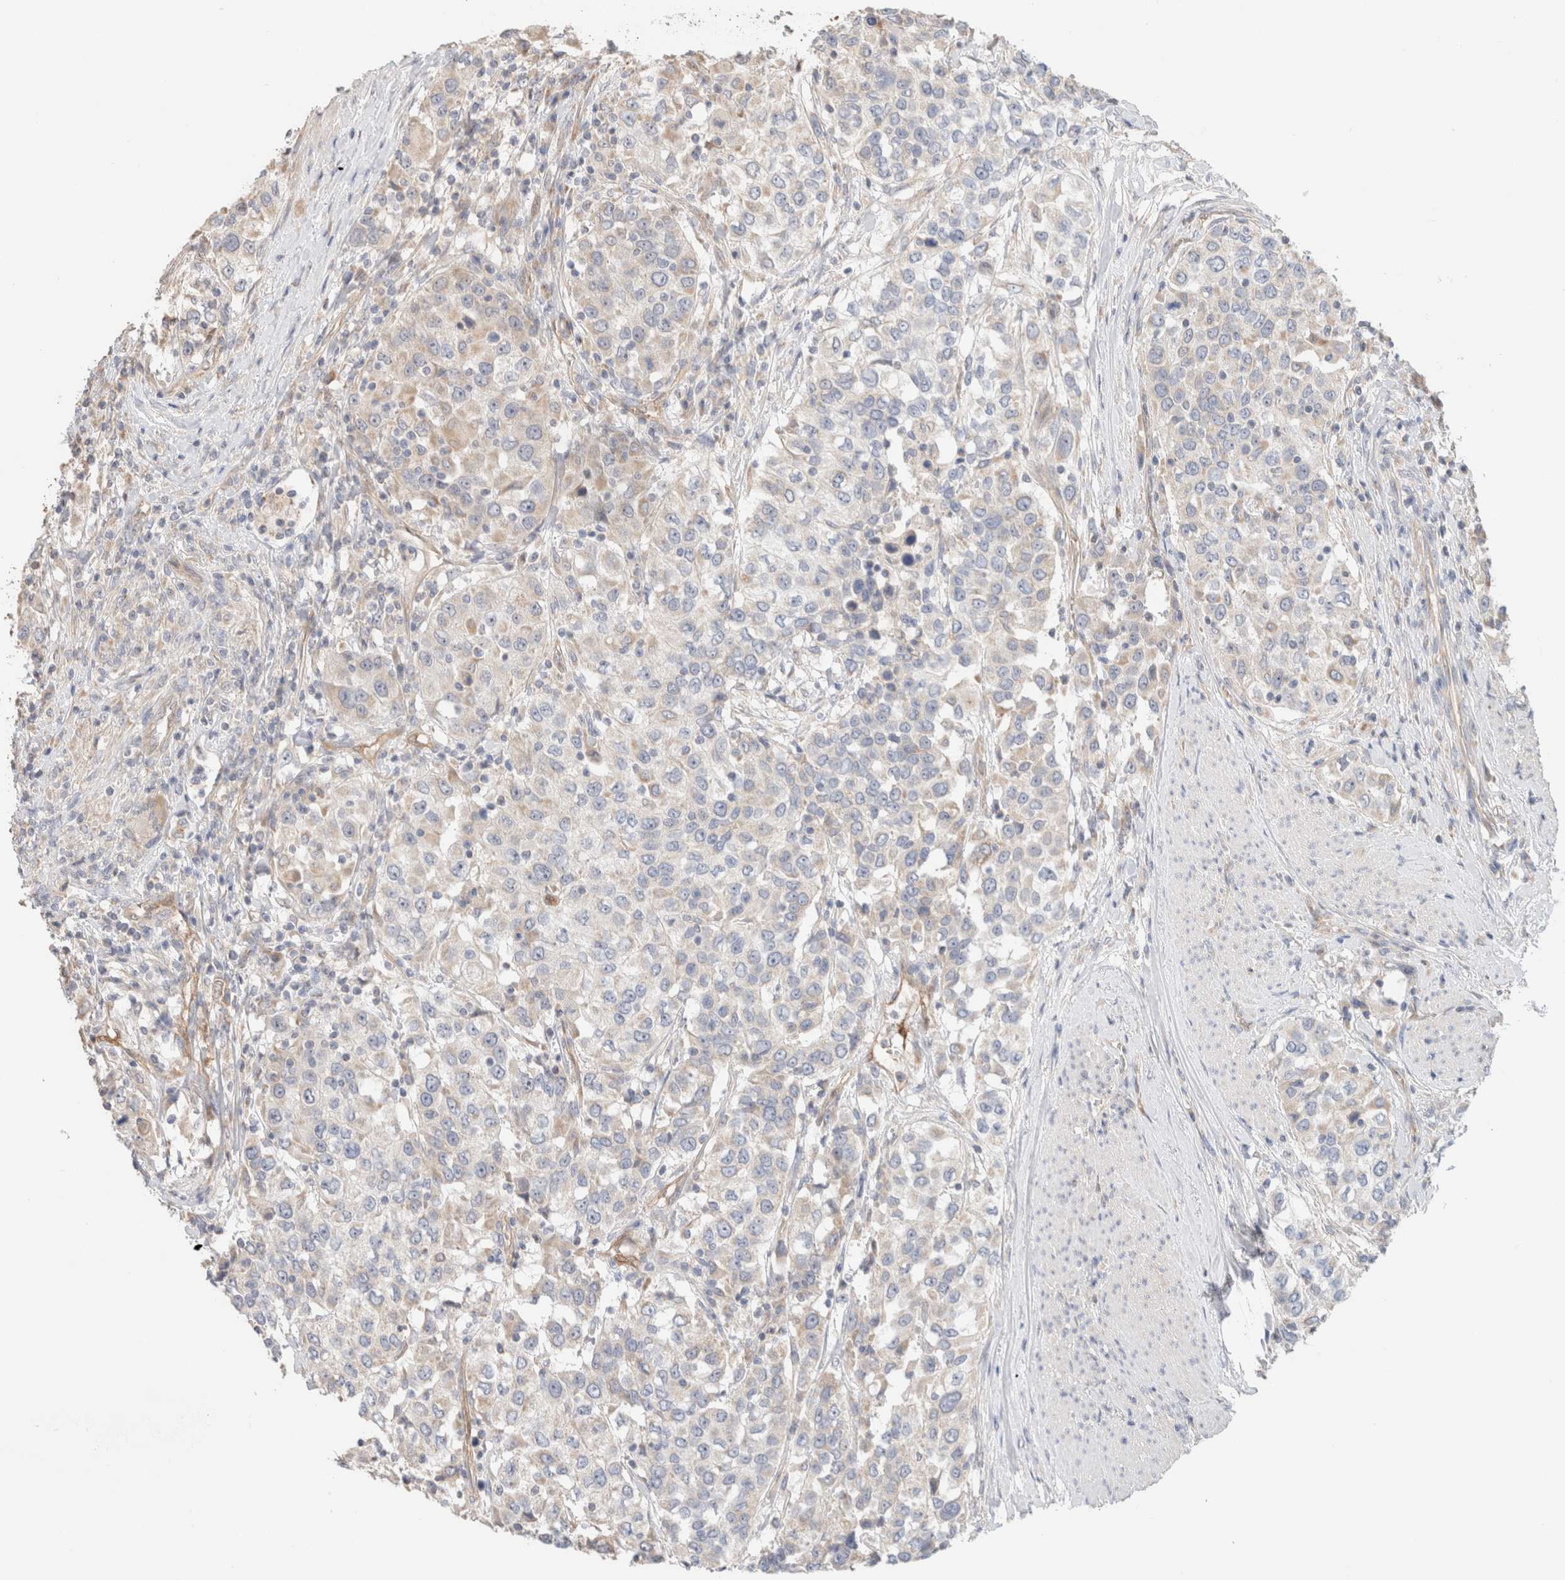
{"staining": {"intensity": "negative", "quantity": "none", "location": "none"}, "tissue": "urothelial cancer", "cell_type": "Tumor cells", "image_type": "cancer", "snomed": [{"axis": "morphology", "description": "Urothelial carcinoma, High grade"}, {"axis": "topography", "description": "Urinary bladder"}], "caption": "DAB (3,3'-diaminobenzidine) immunohistochemical staining of urothelial cancer displays no significant staining in tumor cells.", "gene": "CA13", "patient": {"sex": "female", "age": 80}}